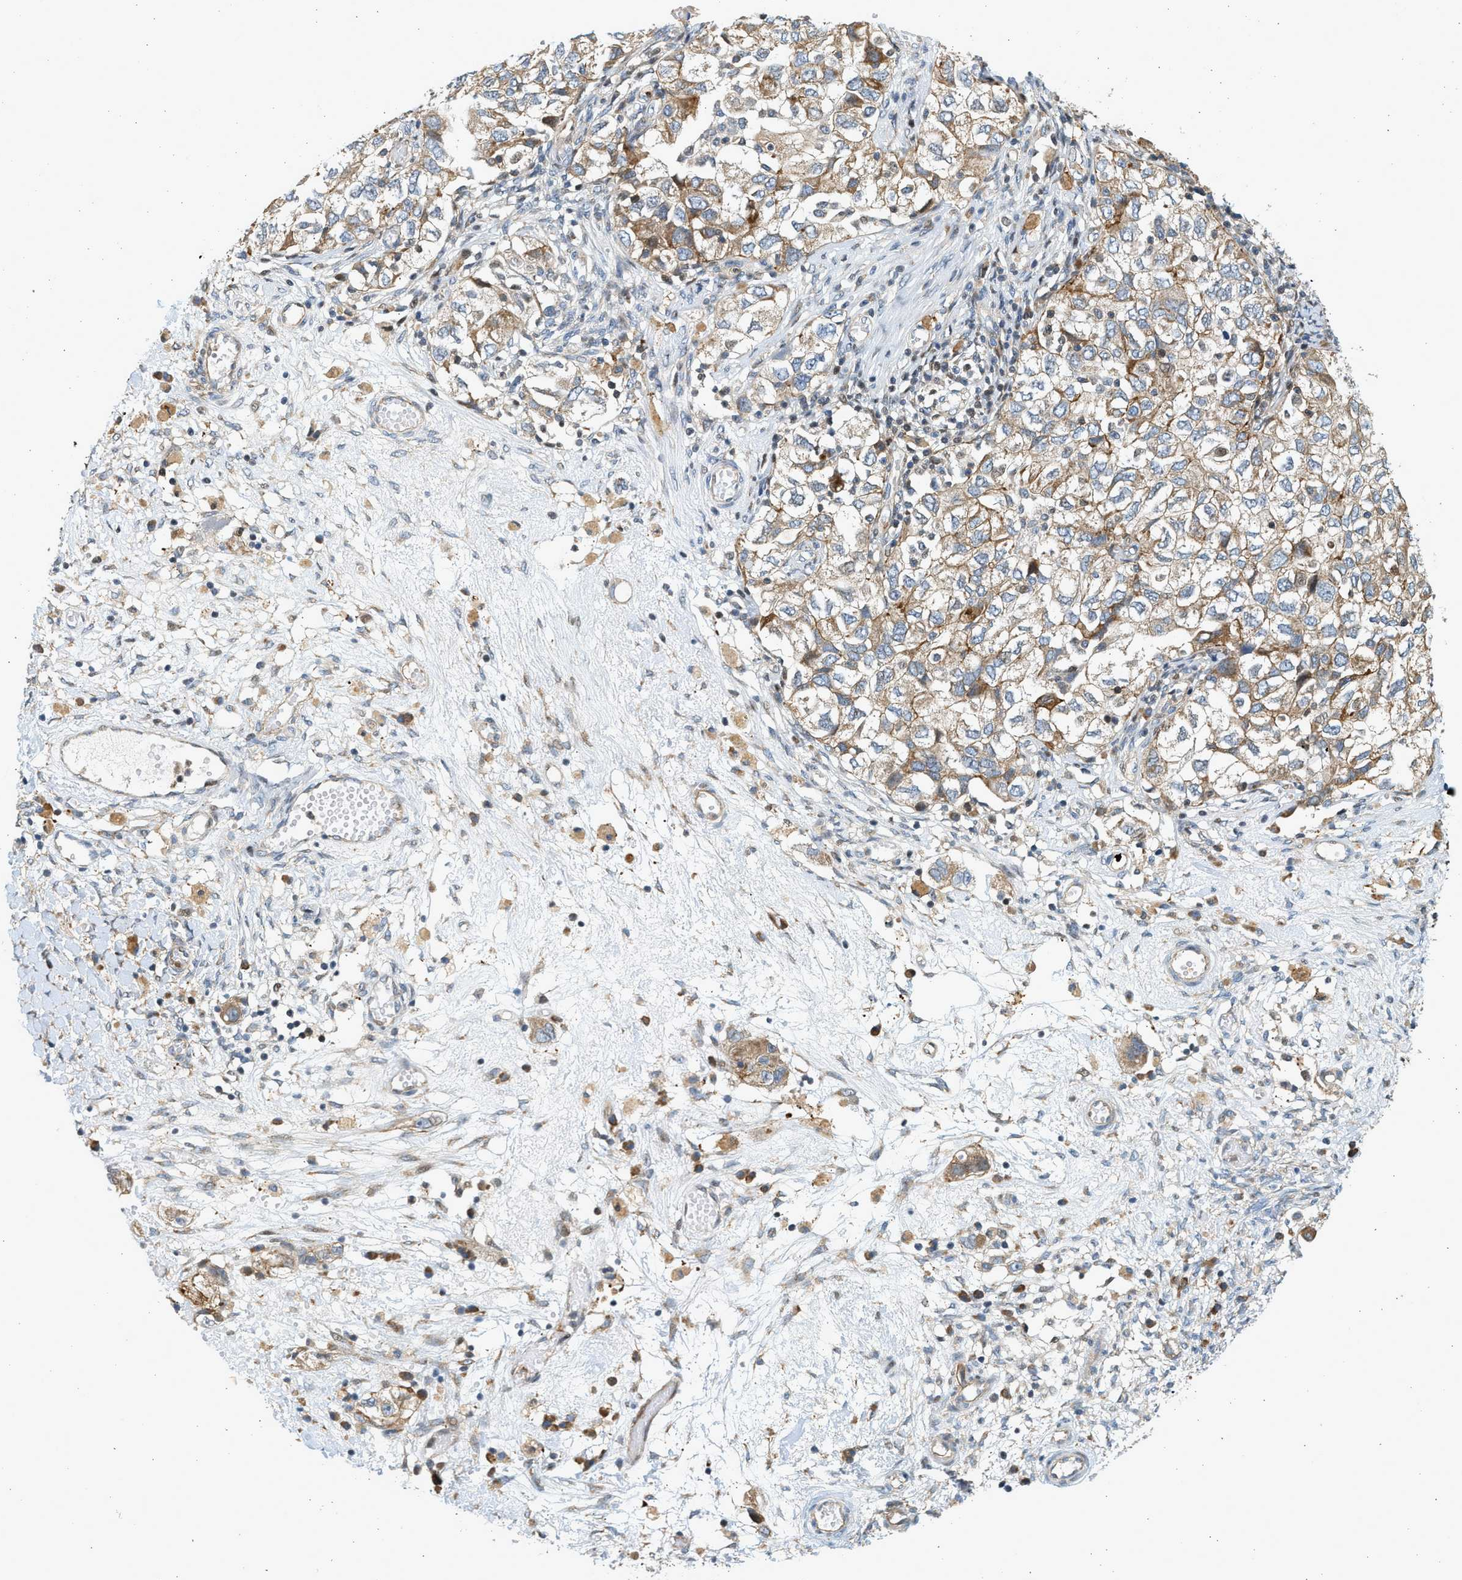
{"staining": {"intensity": "moderate", "quantity": ">75%", "location": "cytoplasmic/membranous"}, "tissue": "ovarian cancer", "cell_type": "Tumor cells", "image_type": "cancer", "snomed": [{"axis": "morphology", "description": "Carcinoma, NOS"}, {"axis": "morphology", "description": "Cystadenocarcinoma, serous, NOS"}, {"axis": "topography", "description": "Ovary"}], "caption": "An image showing moderate cytoplasmic/membranous staining in about >75% of tumor cells in ovarian cancer, as visualized by brown immunohistochemical staining.", "gene": "NRSN2", "patient": {"sex": "female", "age": 69}}